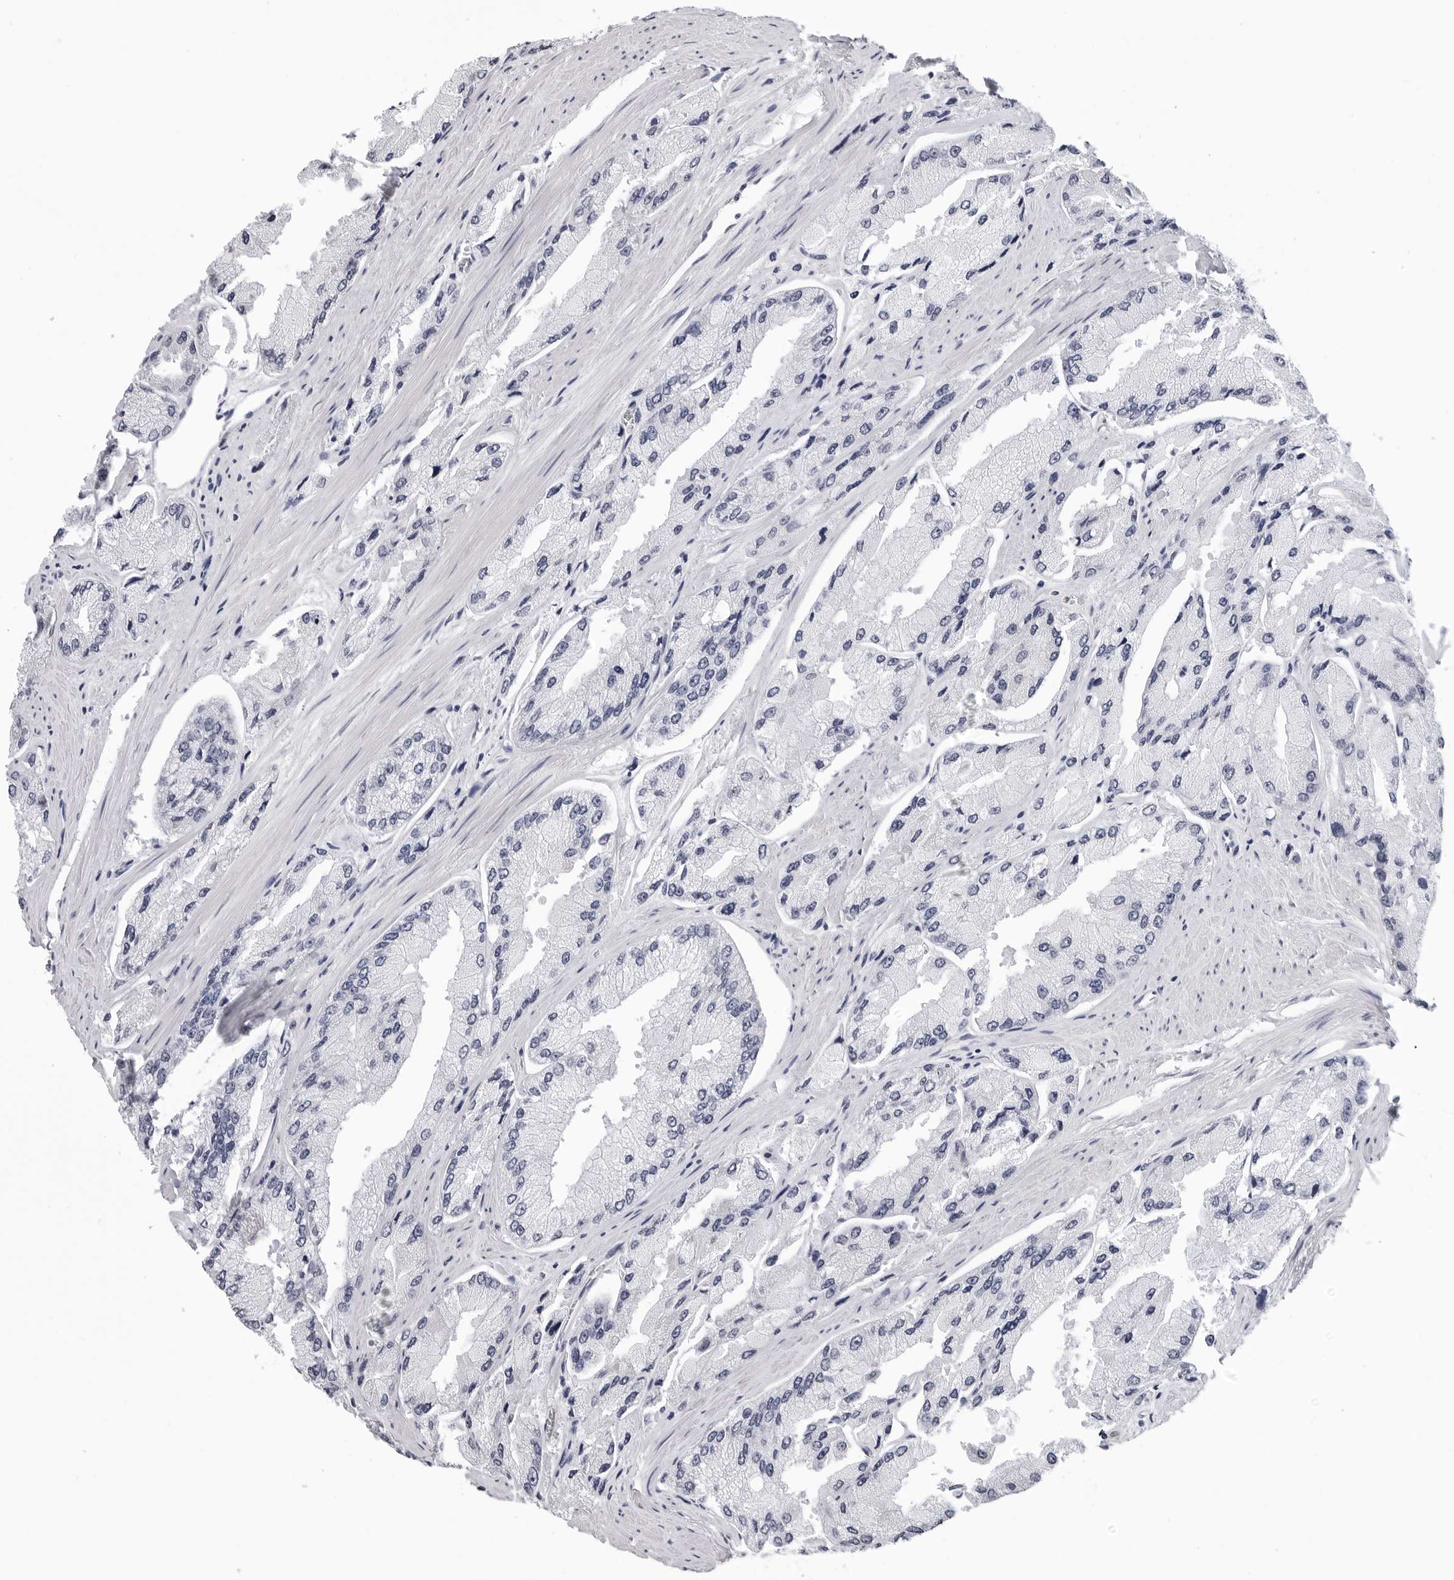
{"staining": {"intensity": "negative", "quantity": "none", "location": "none"}, "tissue": "prostate cancer", "cell_type": "Tumor cells", "image_type": "cancer", "snomed": [{"axis": "morphology", "description": "Adenocarcinoma, High grade"}, {"axis": "topography", "description": "Prostate"}], "caption": "DAB immunohistochemical staining of human prostate adenocarcinoma (high-grade) exhibits no significant expression in tumor cells. Nuclei are stained in blue.", "gene": "TRMT13", "patient": {"sex": "male", "age": 58}}